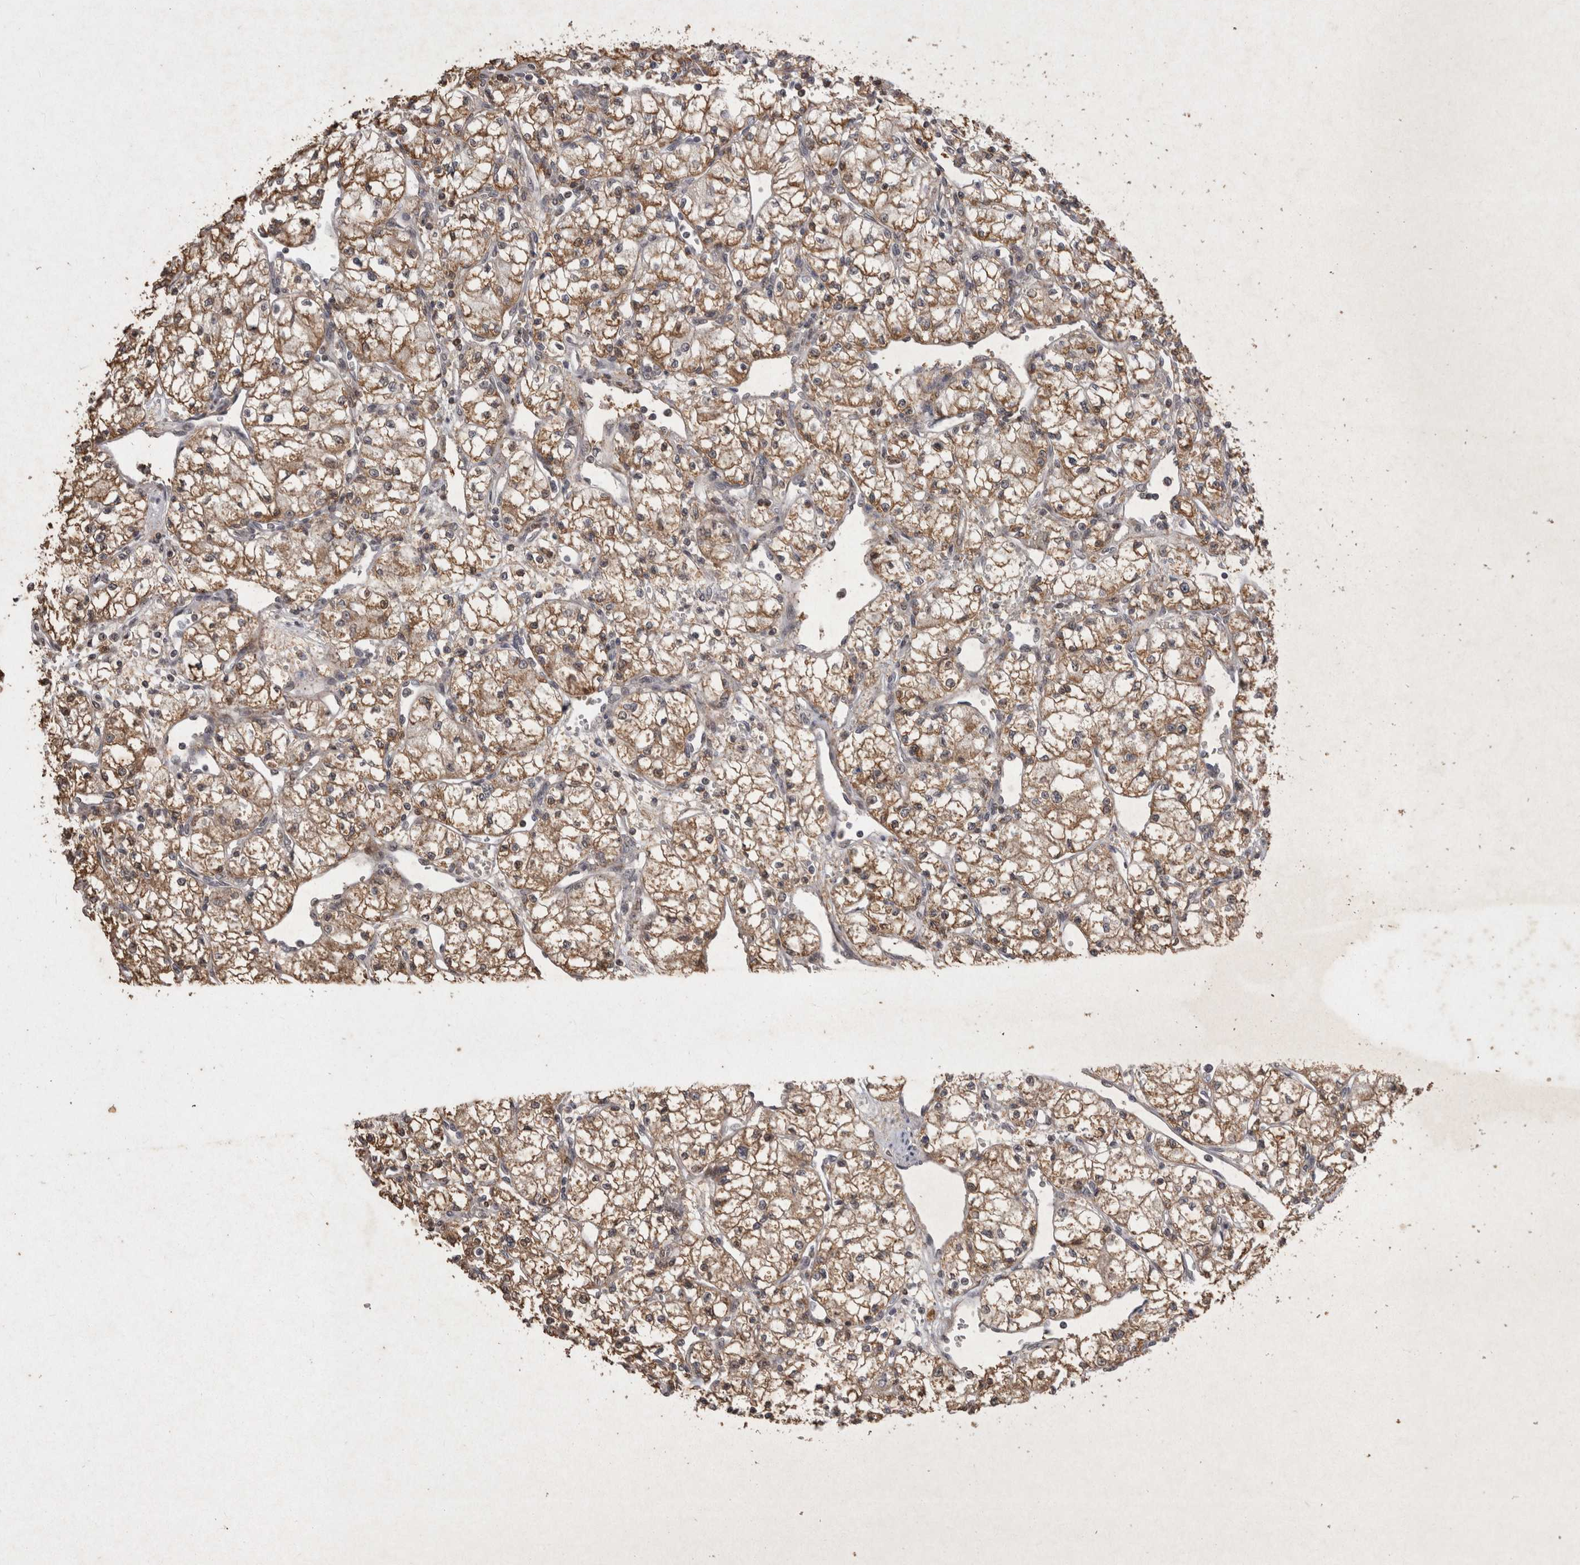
{"staining": {"intensity": "moderate", "quantity": ">75%", "location": "cytoplasmic/membranous"}, "tissue": "renal cancer", "cell_type": "Tumor cells", "image_type": "cancer", "snomed": [{"axis": "morphology", "description": "Normal tissue, NOS"}, {"axis": "morphology", "description": "Adenocarcinoma, NOS"}, {"axis": "topography", "description": "Kidney"}], "caption": "A histopathology image of renal cancer stained for a protein displays moderate cytoplasmic/membranous brown staining in tumor cells.", "gene": "STK11", "patient": {"sex": "male", "age": 59}}